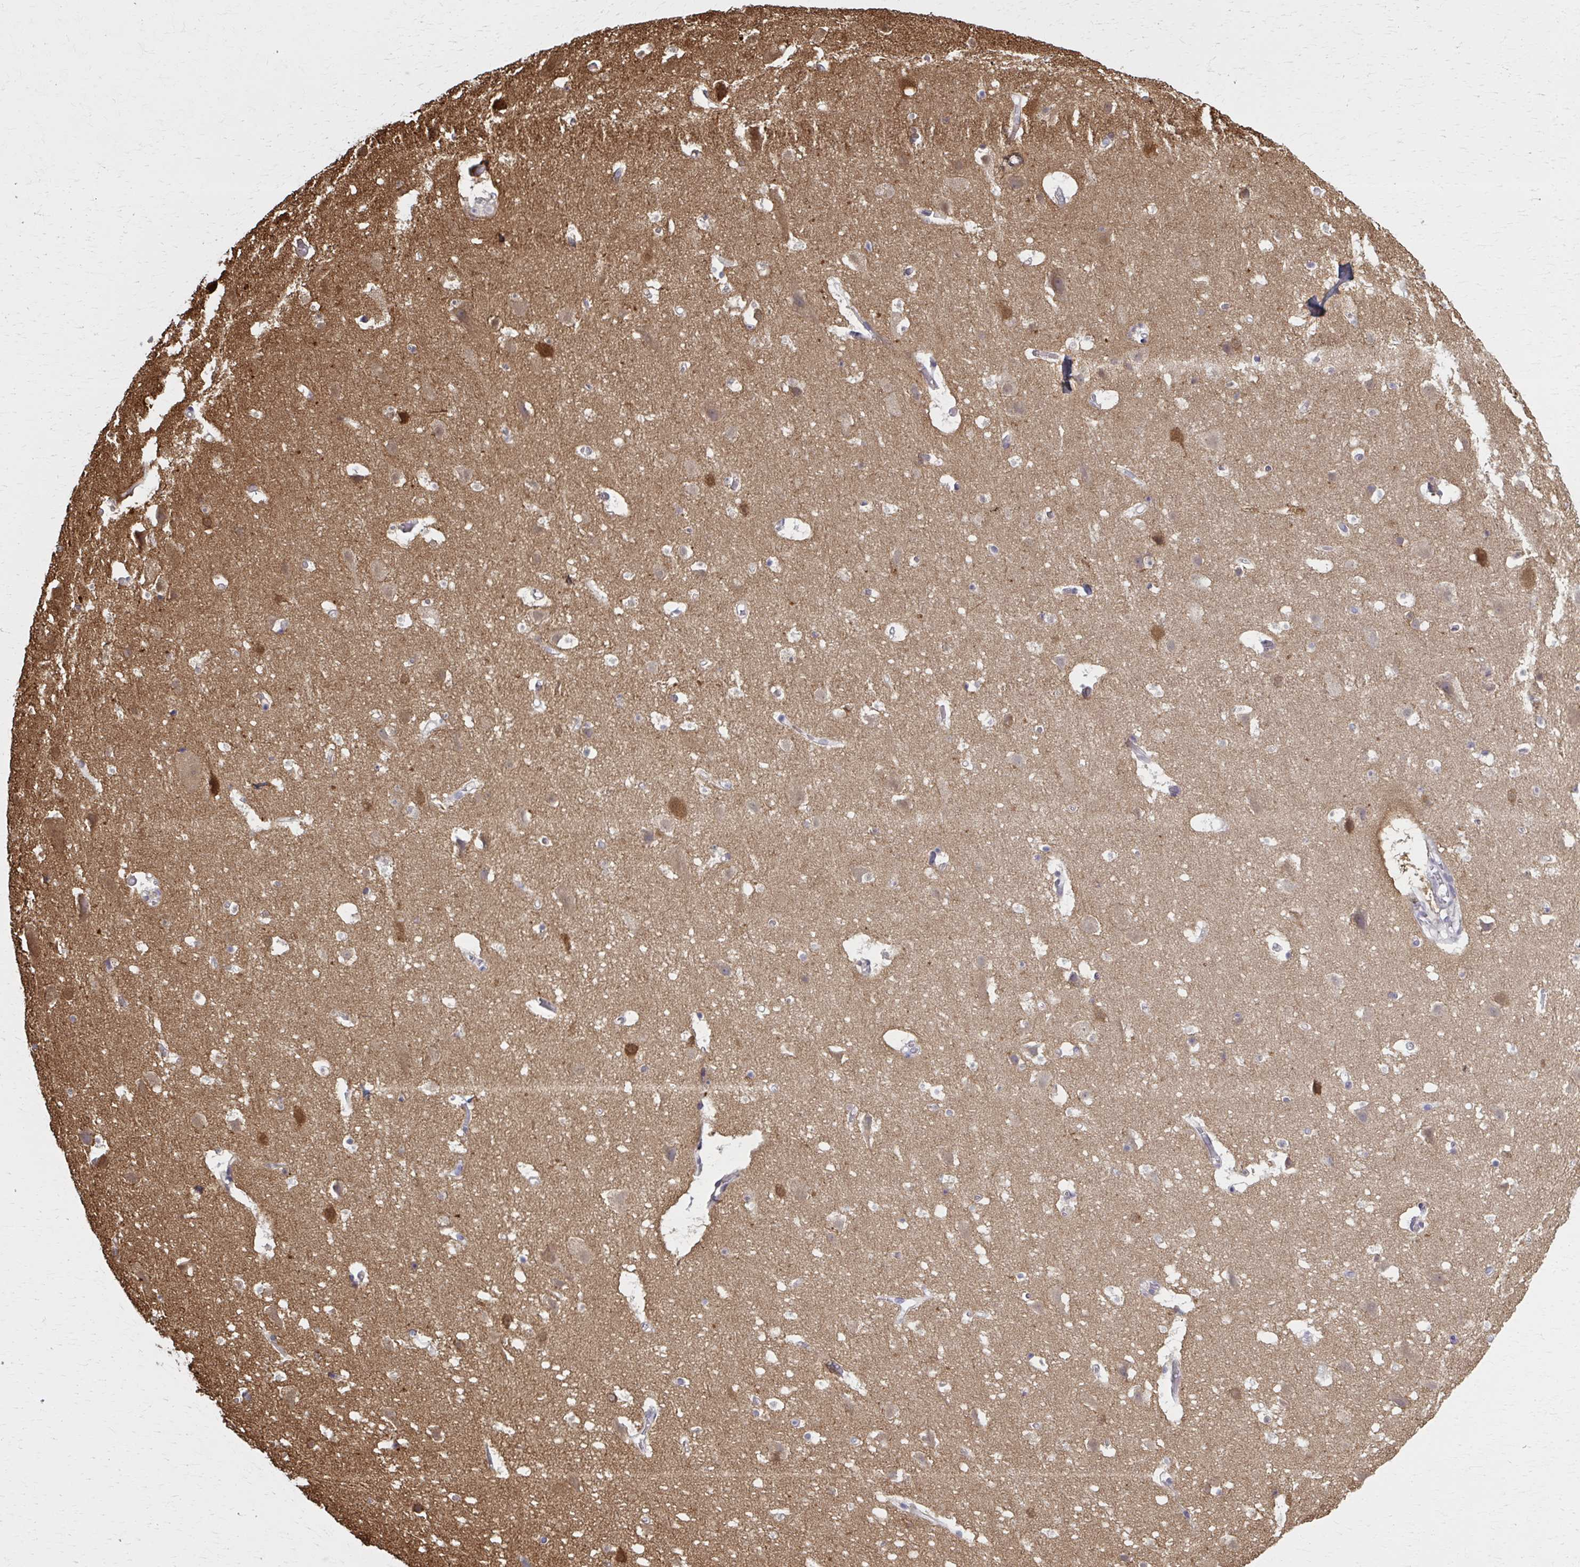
{"staining": {"intensity": "weak", "quantity": "25%-75%", "location": "cytoplasmic/membranous"}, "tissue": "cerebral cortex", "cell_type": "Endothelial cells", "image_type": "normal", "snomed": [{"axis": "morphology", "description": "Normal tissue, NOS"}, {"axis": "topography", "description": "Cerebral cortex"}], "caption": "Protein staining by immunohistochemistry (IHC) displays weak cytoplasmic/membranous staining in about 25%-75% of endothelial cells in normal cerebral cortex.", "gene": "MDH1", "patient": {"sex": "female", "age": 42}}